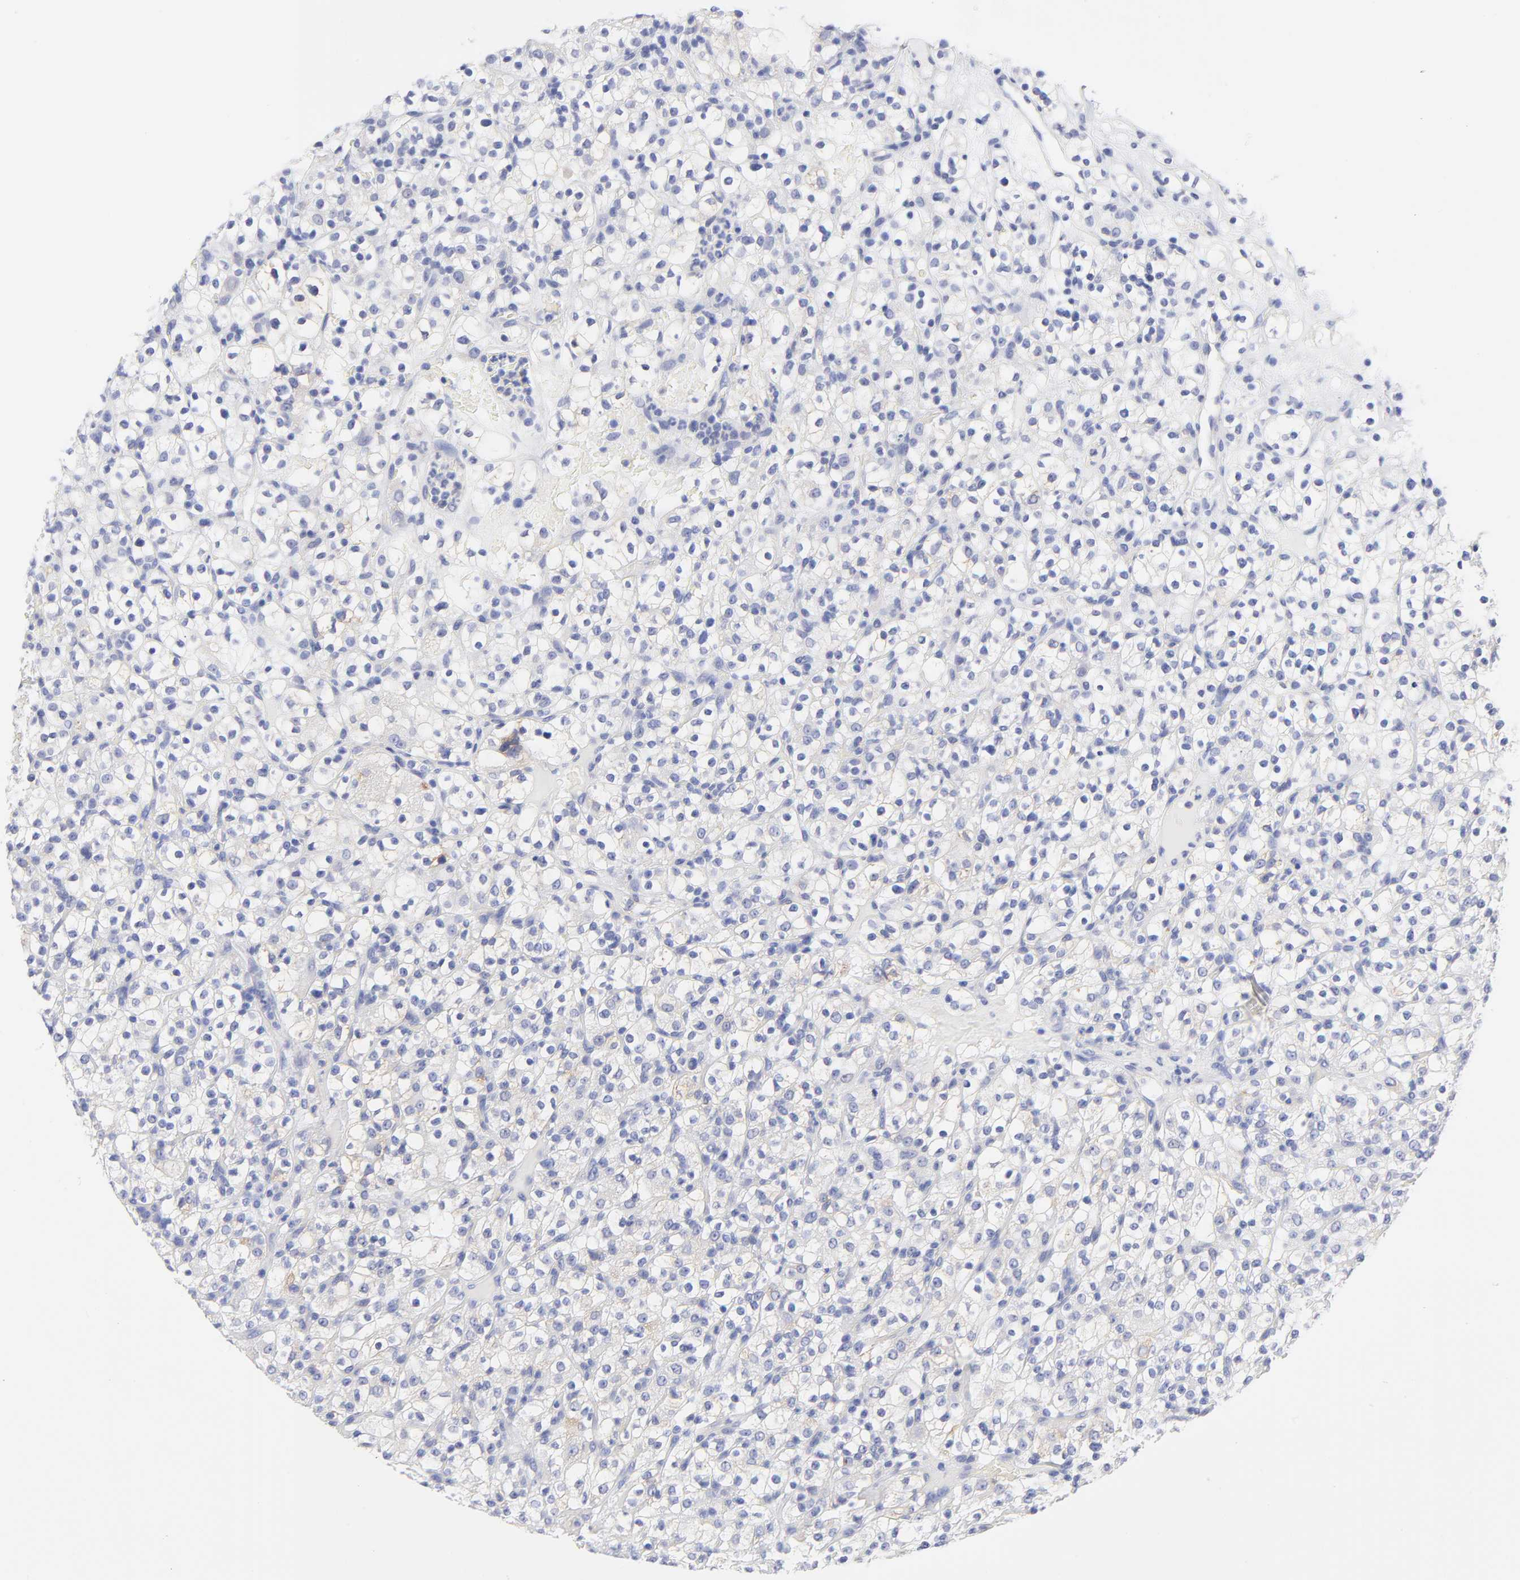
{"staining": {"intensity": "negative", "quantity": "none", "location": "none"}, "tissue": "renal cancer", "cell_type": "Tumor cells", "image_type": "cancer", "snomed": [{"axis": "morphology", "description": "Normal tissue, NOS"}, {"axis": "morphology", "description": "Adenocarcinoma, NOS"}, {"axis": "topography", "description": "Kidney"}], "caption": "The image demonstrates no significant staining in tumor cells of adenocarcinoma (renal).", "gene": "DUSP9", "patient": {"sex": "female", "age": 72}}